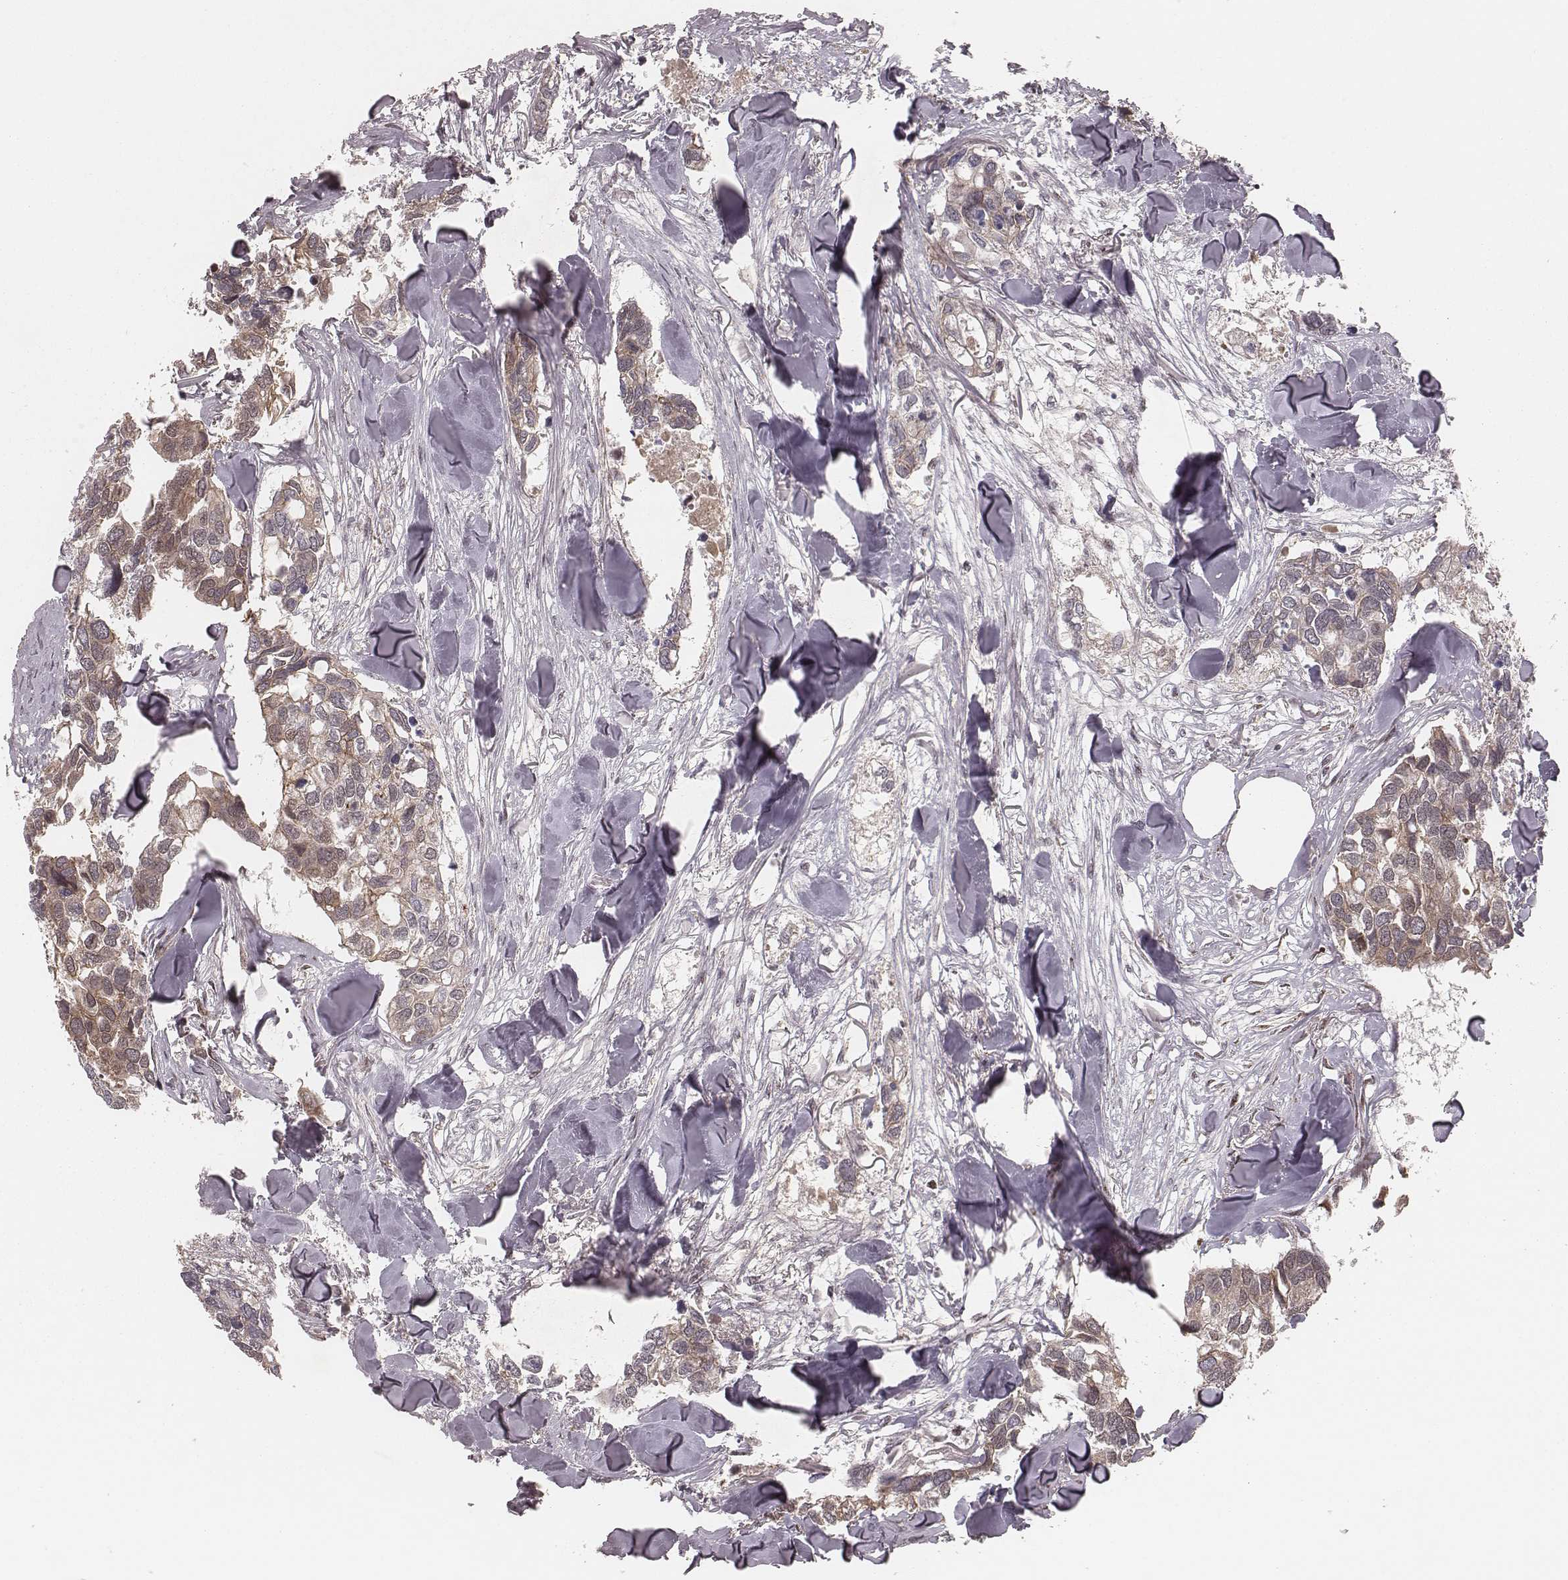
{"staining": {"intensity": "moderate", "quantity": ">75%", "location": "cytoplasmic/membranous"}, "tissue": "breast cancer", "cell_type": "Tumor cells", "image_type": "cancer", "snomed": [{"axis": "morphology", "description": "Duct carcinoma"}, {"axis": "topography", "description": "Breast"}], "caption": "Breast infiltrating ductal carcinoma tissue shows moderate cytoplasmic/membranous expression in about >75% of tumor cells (brown staining indicates protein expression, while blue staining denotes nuclei).", "gene": "MYO19", "patient": {"sex": "female", "age": 83}}